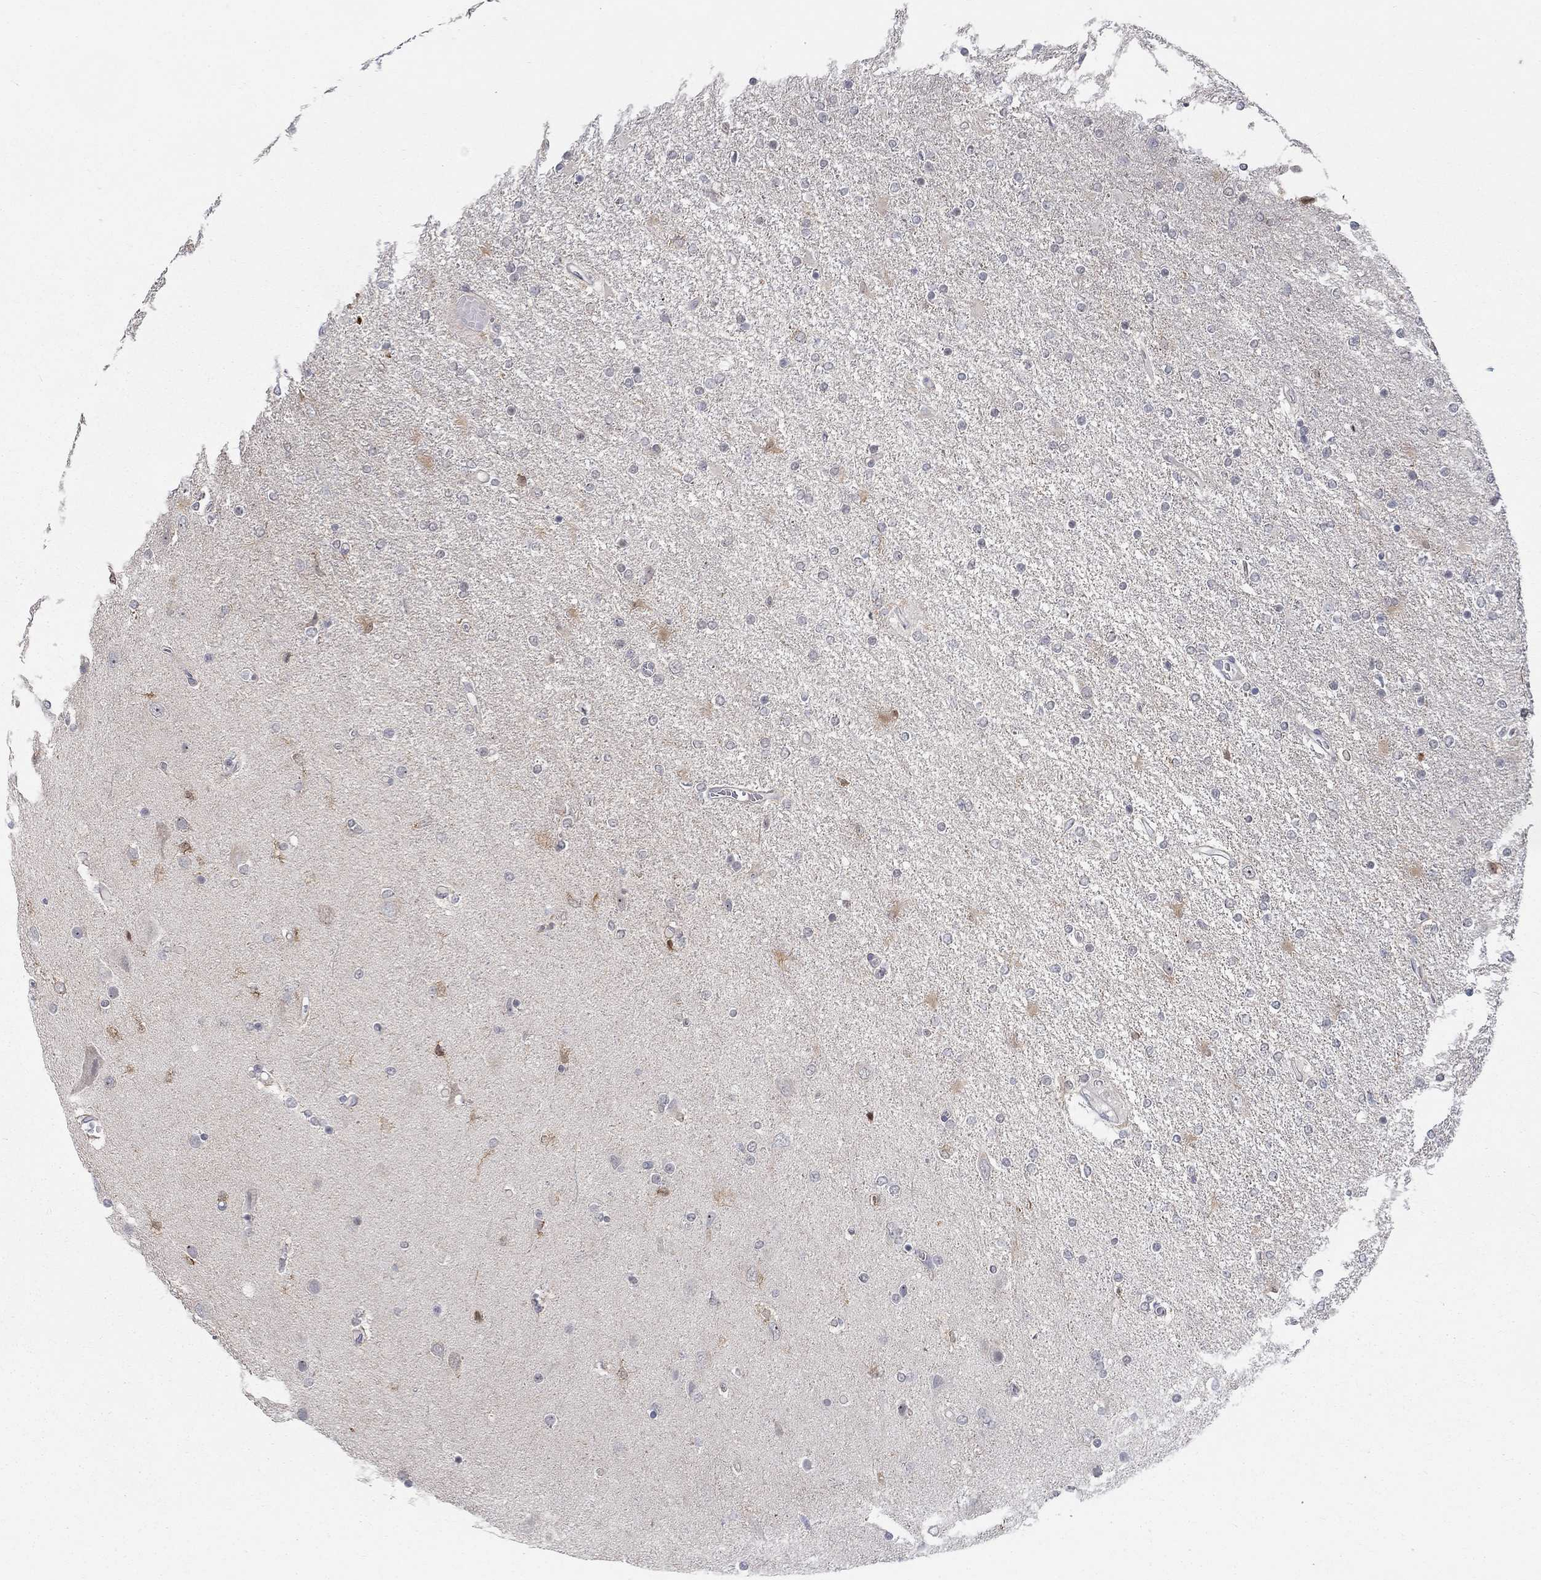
{"staining": {"intensity": "negative", "quantity": "none", "location": "none"}, "tissue": "glioma", "cell_type": "Tumor cells", "image_type": "cancer", "snomed": [{"axis": "morphology", "description": "Glioma, malignant, High grade"}, {"axis": "topography", "description": "Cerebral cortex"}], "caption": "Malignant glioma (high-grade) stained for a protein using immunohistochemistry reveals no staining tumor cells.", "gene": "MTSS2", "patient": {"sex": "male", "age": 70}}